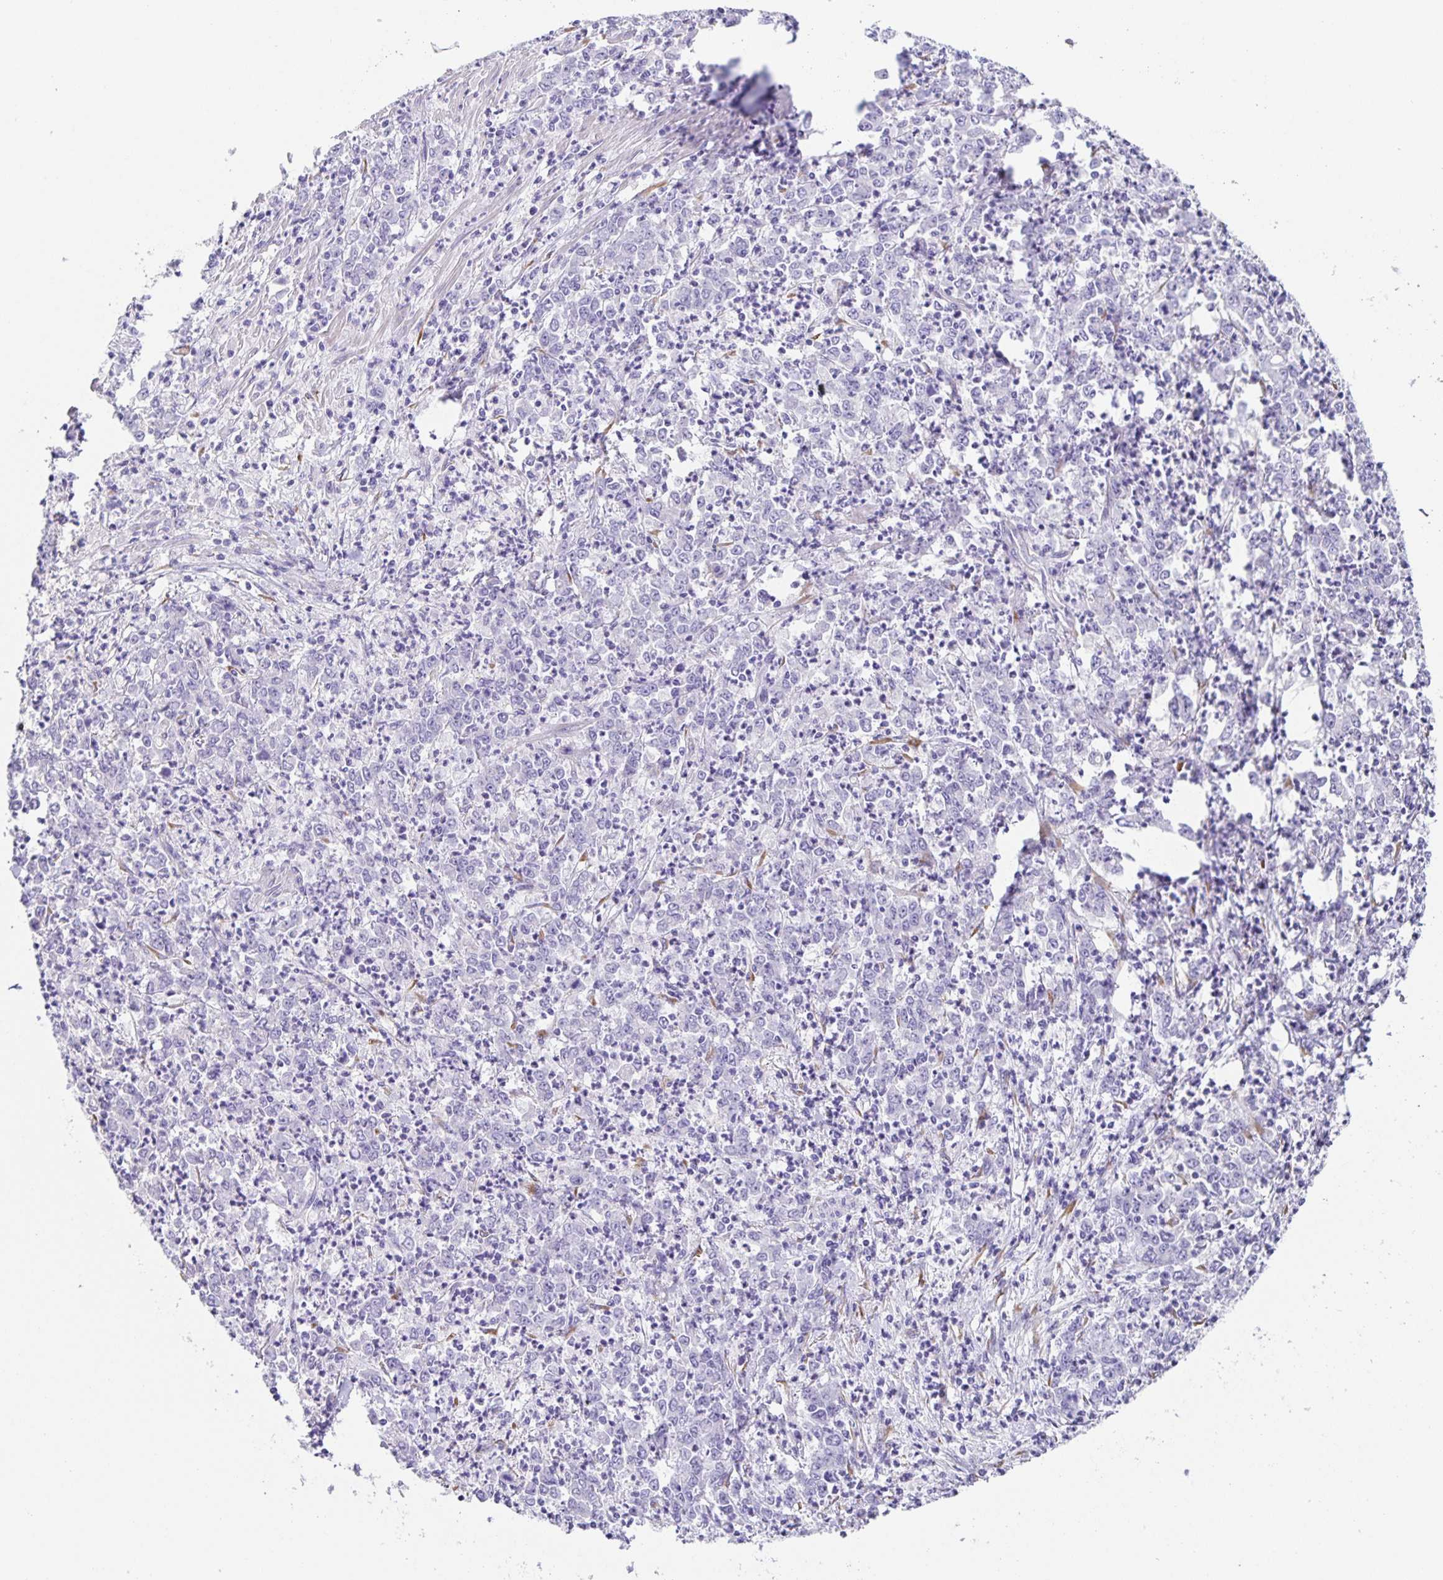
{"staining": {"intensity": "negative", "quantity": "none", "location": "none"}, "tissue": "stomach cancer", "cell_type": "Tumor cells", "image_type": "cancer", "snomed": [{"axis": "morphology", "description": "Adenocarcinoma, NOS"}, {"axis": "topography", "description": "Stomach, lower"}], "caption": "Stomach cancer was stained to show a protein in brown. There is no significant expression in tumor cells.", "gene": "PRR36", "patient": {"sex": "female", "age": 71}}